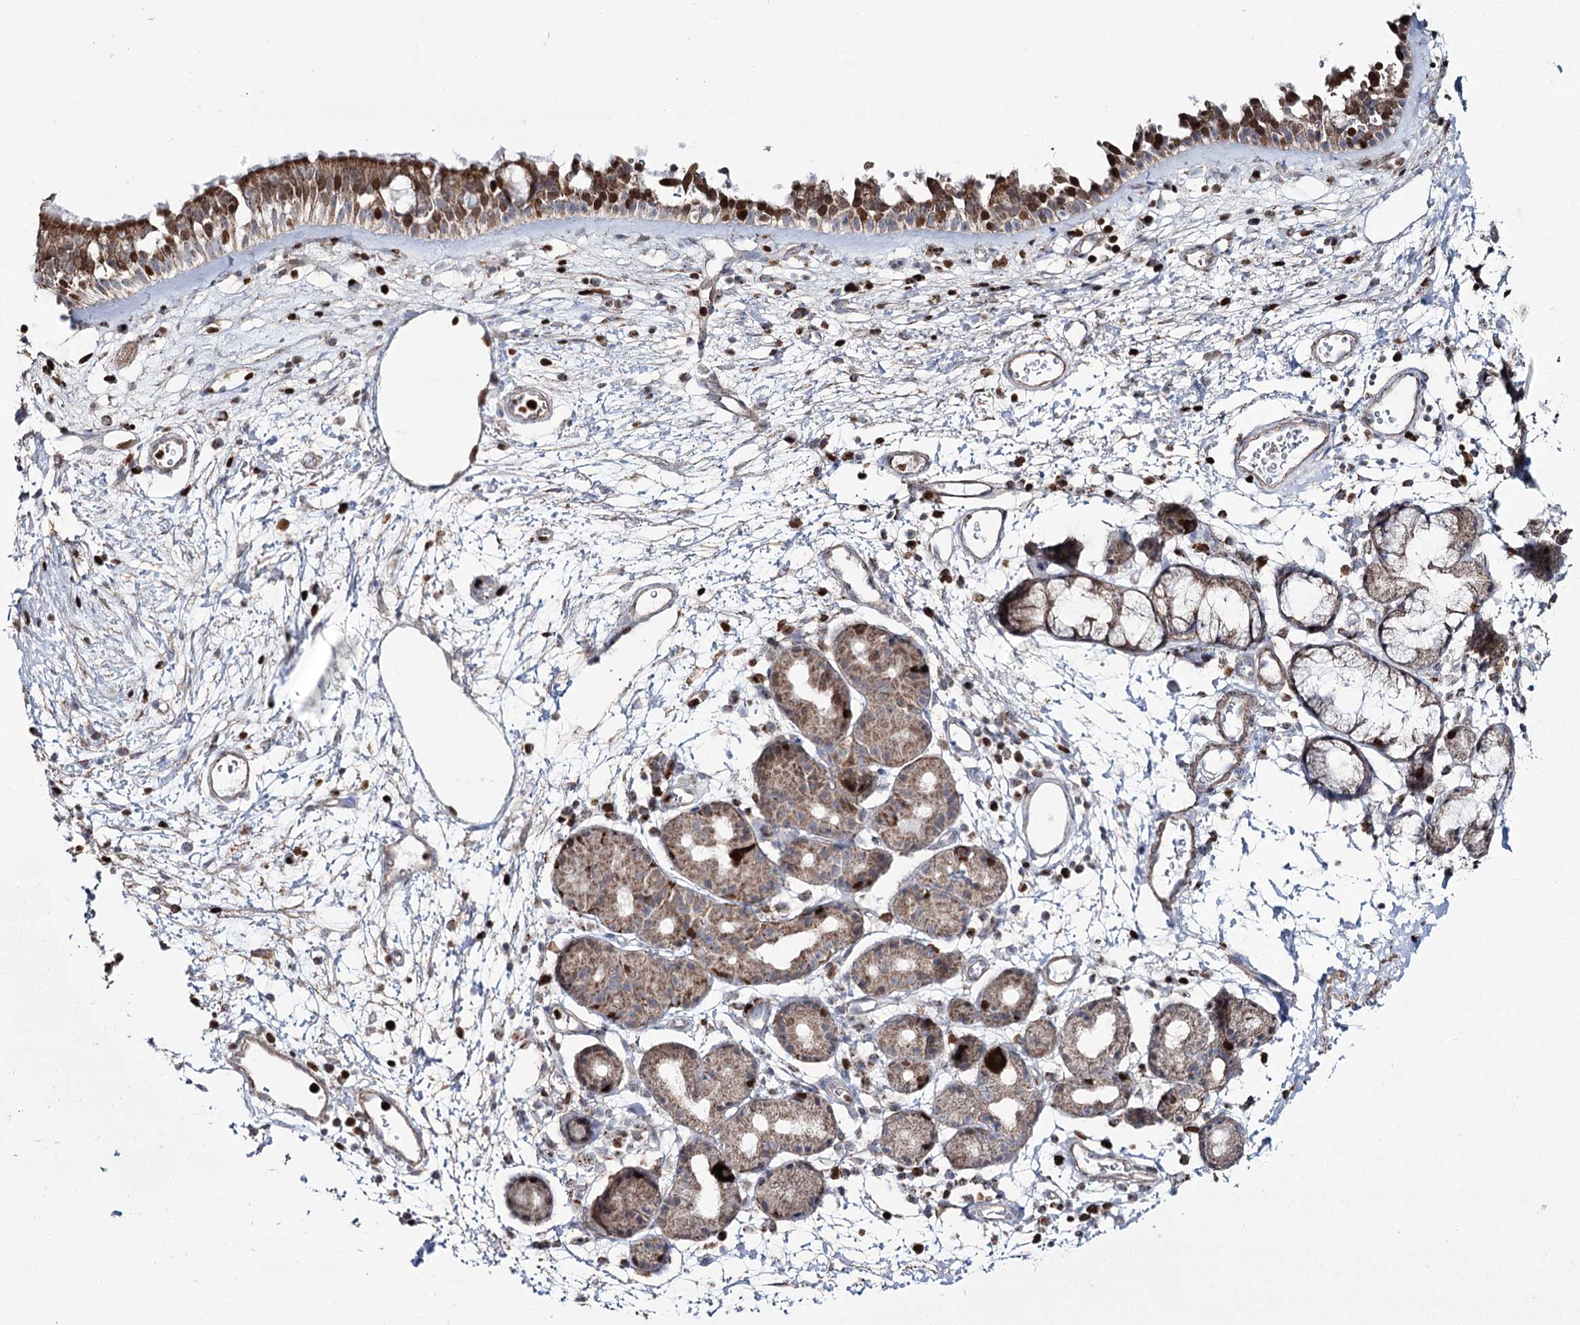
{"staining": {"intensity": "strong", "quantity": ">75%", "location": "cytoplasmic/membranous,nuclear"}, "tissue": "nasopharynx", "cell_type": "Respiratory epithelial cells", "image_type": "normal", "snomed": [{"axis": "morphology", "description": "Normal tissue, NOS"}, {"axis": "morphology", "description": "Inflammation, NOS"}, {"axis": "topography", "description": "Nasopharynx"}], "caption": "A brown stain labels strong cytoplasmic/membranous,nuclear expression of a protein in respiratory epithelial cells of benign human nasopharynx. Using DAB (brown) and hematoxylin (blue) stains, captured at high magnification using brightfield microscopy.", "gene": "PDHX", "patient": {"sex": "male", "age": 70}}